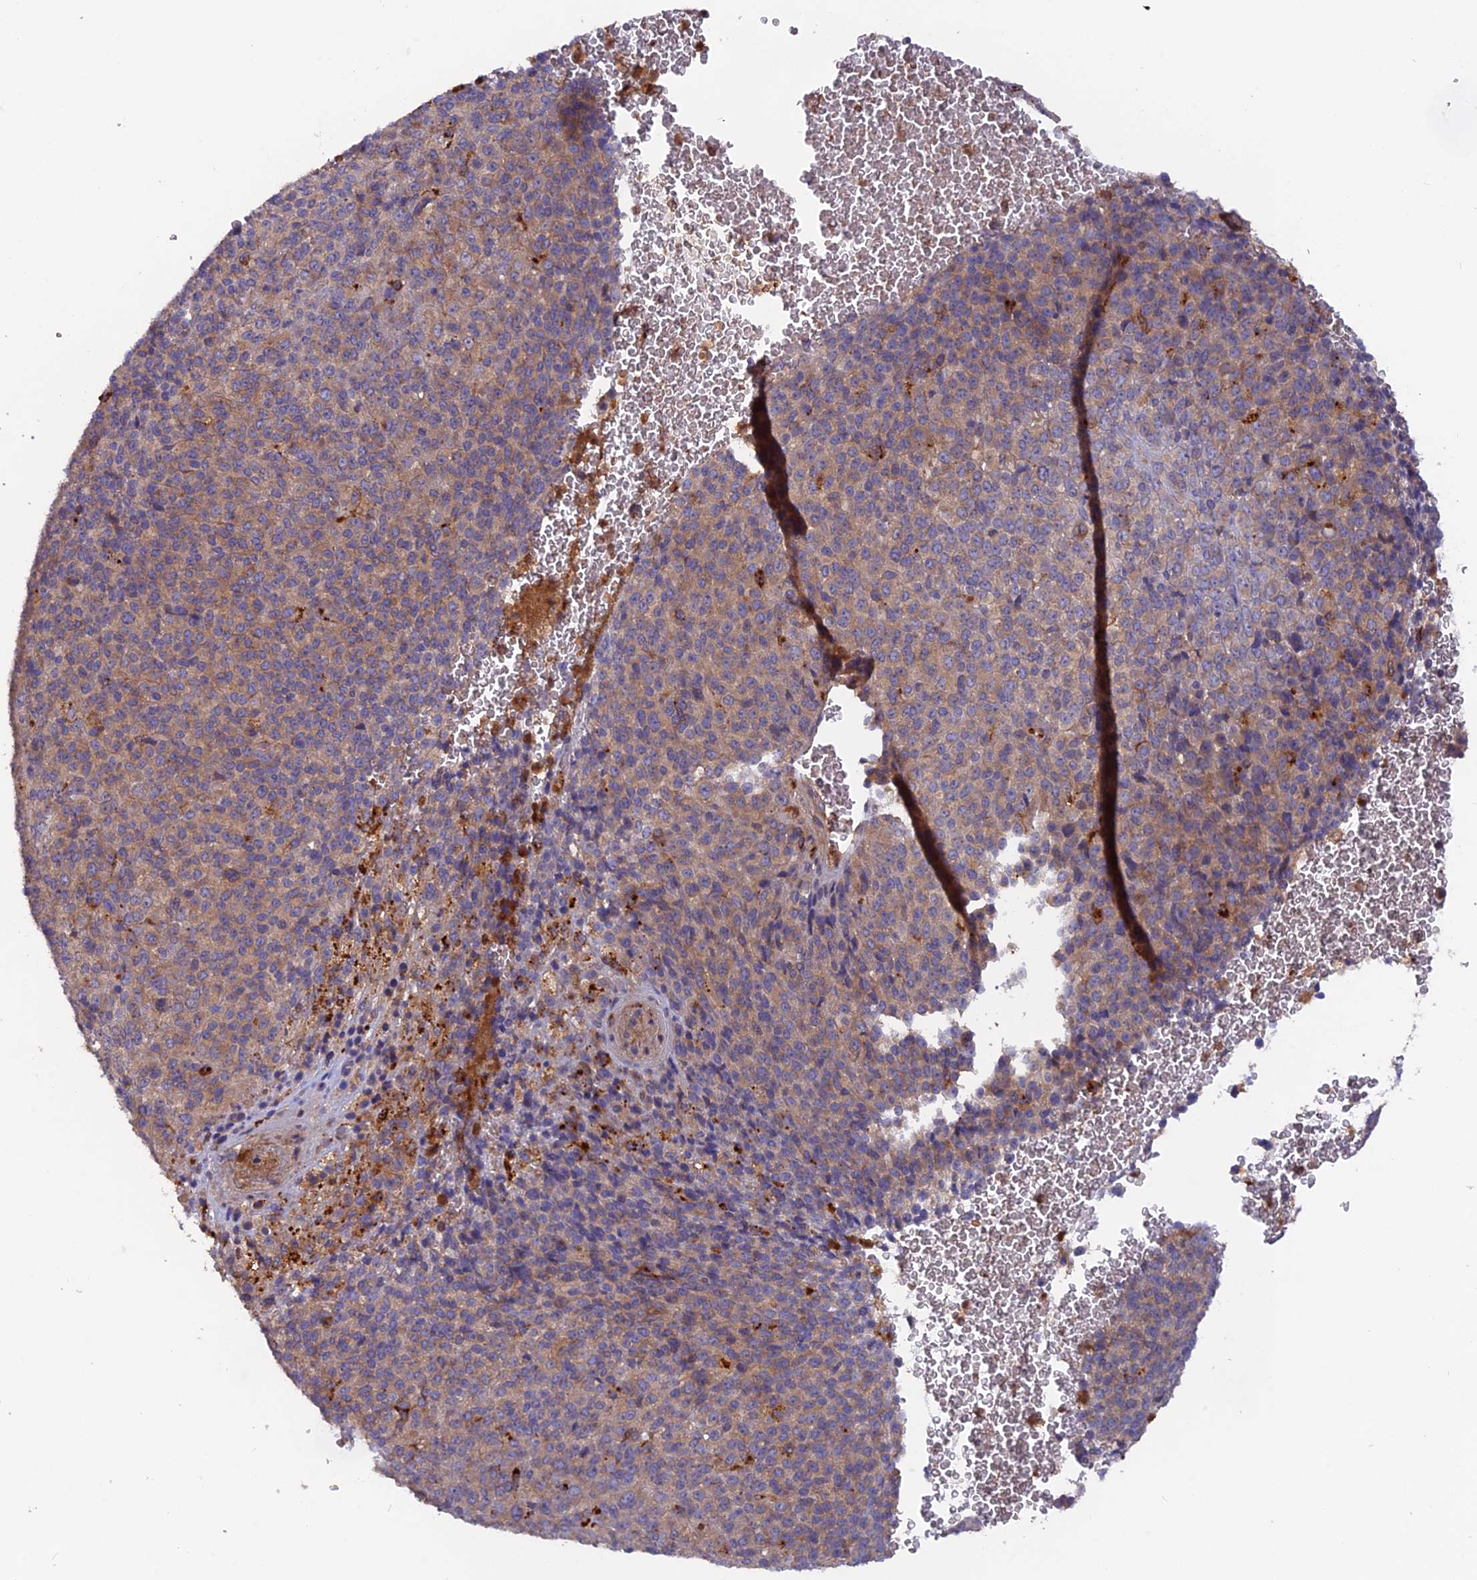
{"staining": {"intensity": "weak", "quantity": "25%-75%", "location": "cytoplasmic/membranous"}, "tissue": "melanoma", "cell_type": "Tumor cells", "image_type": "cancer", "snomed": [{"axis": "morphology", "description": "Malignant melanoma, Metastatic site"}, {"axis": "topography", "description": "Brain"}], "caption": "Protein staining demonstrates weak cytoplasmic/membranous positivity in about 25%-75% of tumor cells in melanoma.", "gene": "CPNE7", "patient": {"sex": "female", "age": 56}}